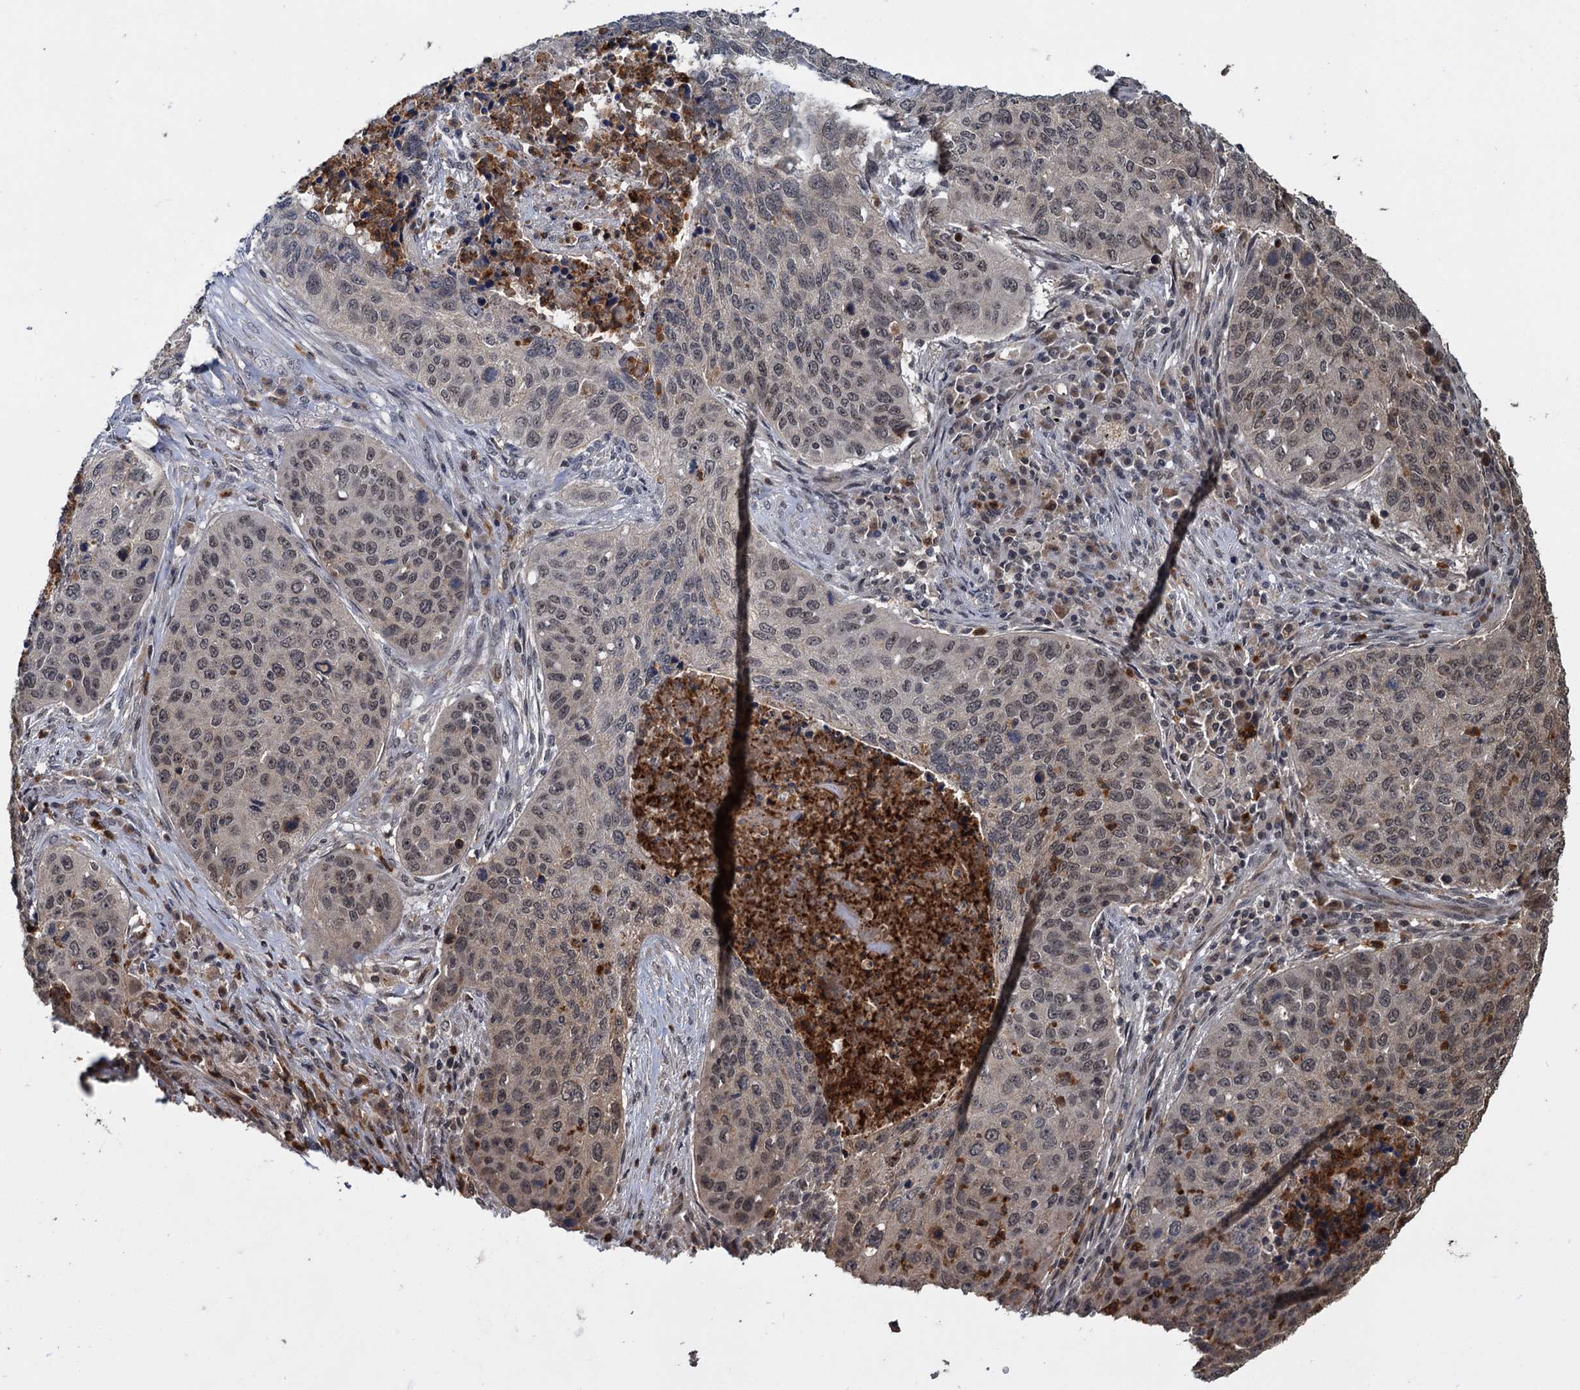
{"staining": {"intensity": "weak", "quantity": "25%-75%", "location": "nuclear"}, "tissue": "lung cancer", "cell_type": "Tumor cells", "image_type": "cancer", "snomed": [{"axis": "morphology", "description": "Squamous cell carcinoma, NOS"}, {"axis": "topography", "description": "Lung"}], "caption": "Tumor cells display weak nuclear positivity in about 25%-75% of cells in squamous cell carcinoma (lung).", "gene": "KANSL2", "patient": {"sex": "female", "age": 63}}